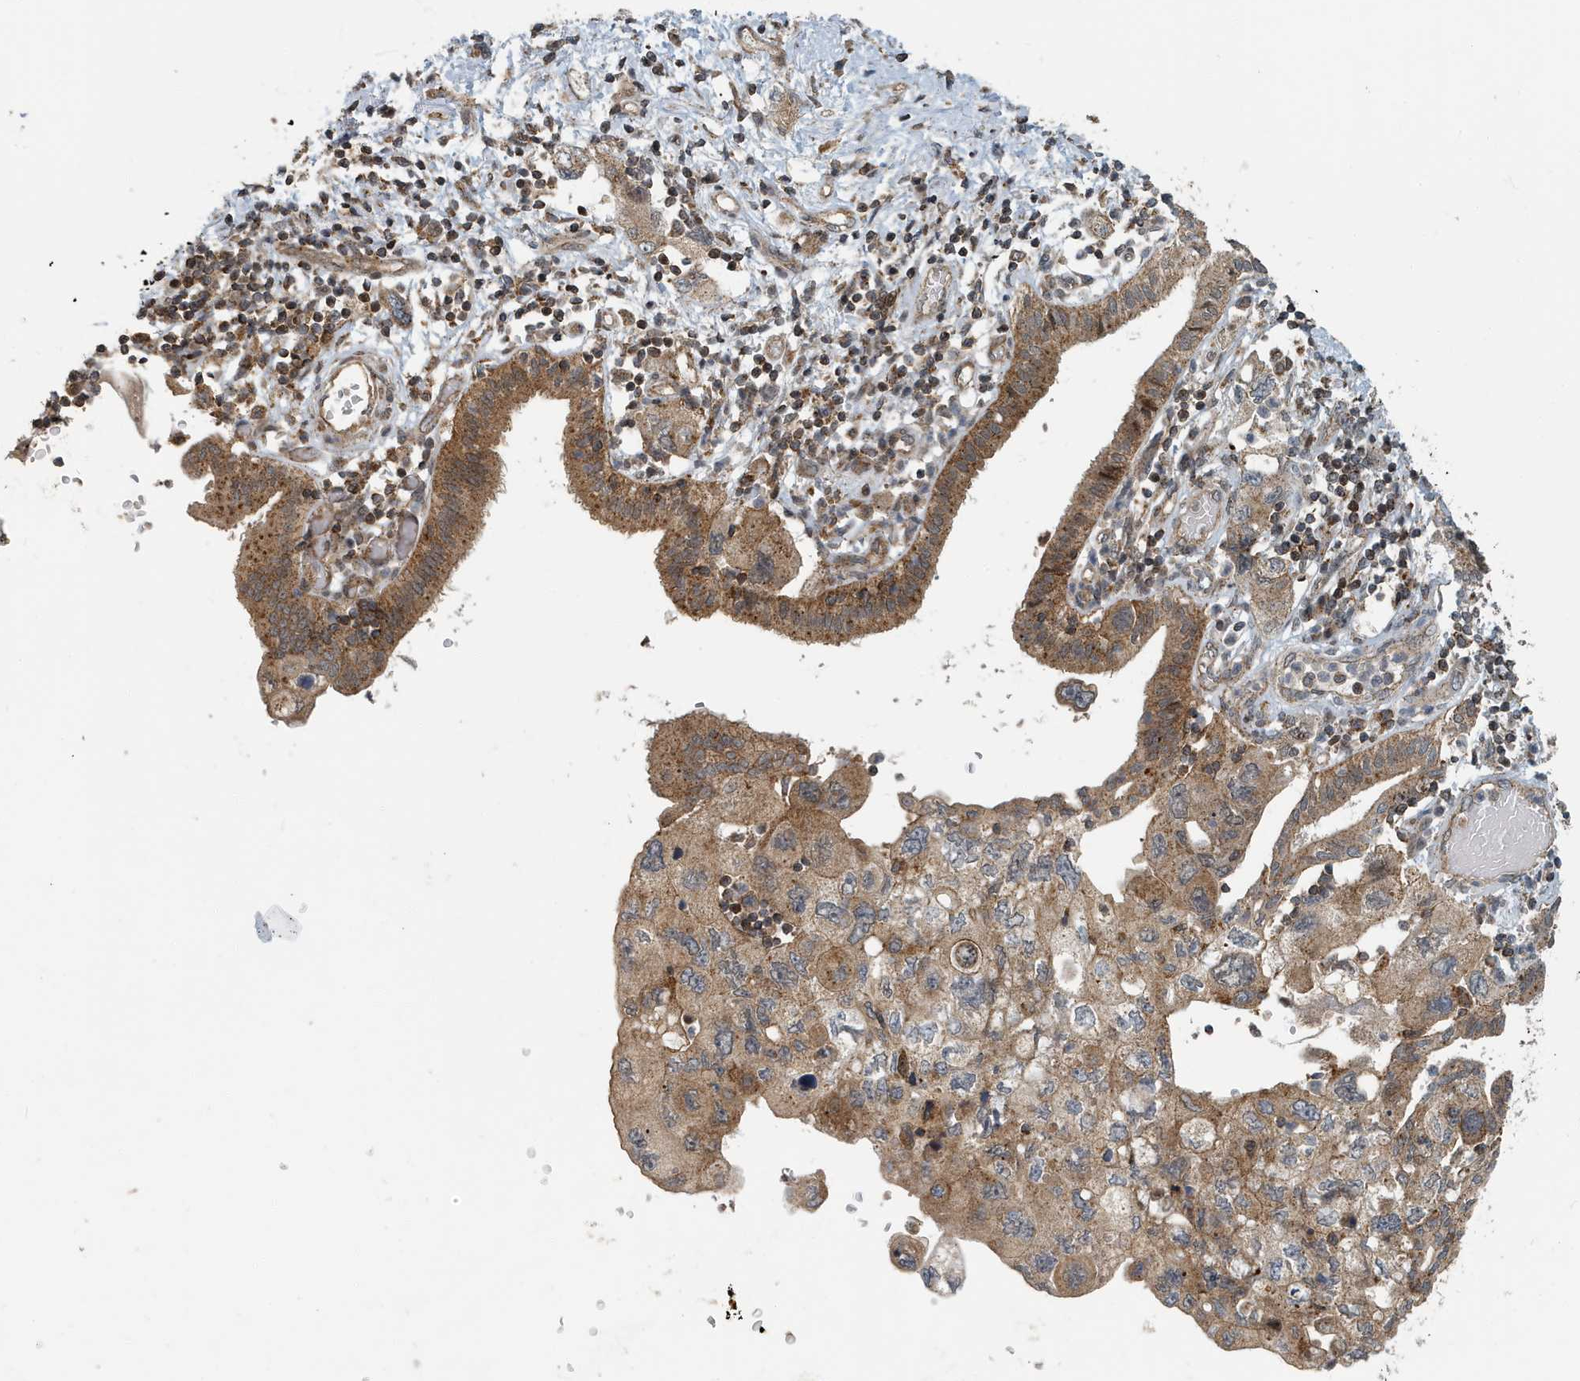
{"staining": {"intensity": "moderate", "quantity": ">75%", "location": "cytoplasmic/membranous"}, "tissue": "pancreatic cancer", "cell_type": "Tumor cells", "image_type": "cancer", "snomed": [{"axis": "morphology", "description": "Adenocarcinoma, NOS"}, {"axis": "topography", "description": "Pancreas"}], "caption": "Human pancreatic cancer stained with a brown dye displays moderate cytoplasmic/membranous positive positivity in approximately >75% of tumor cells.", "gene": "KIF15", "patient": {"sex": "female", "age": 73}}